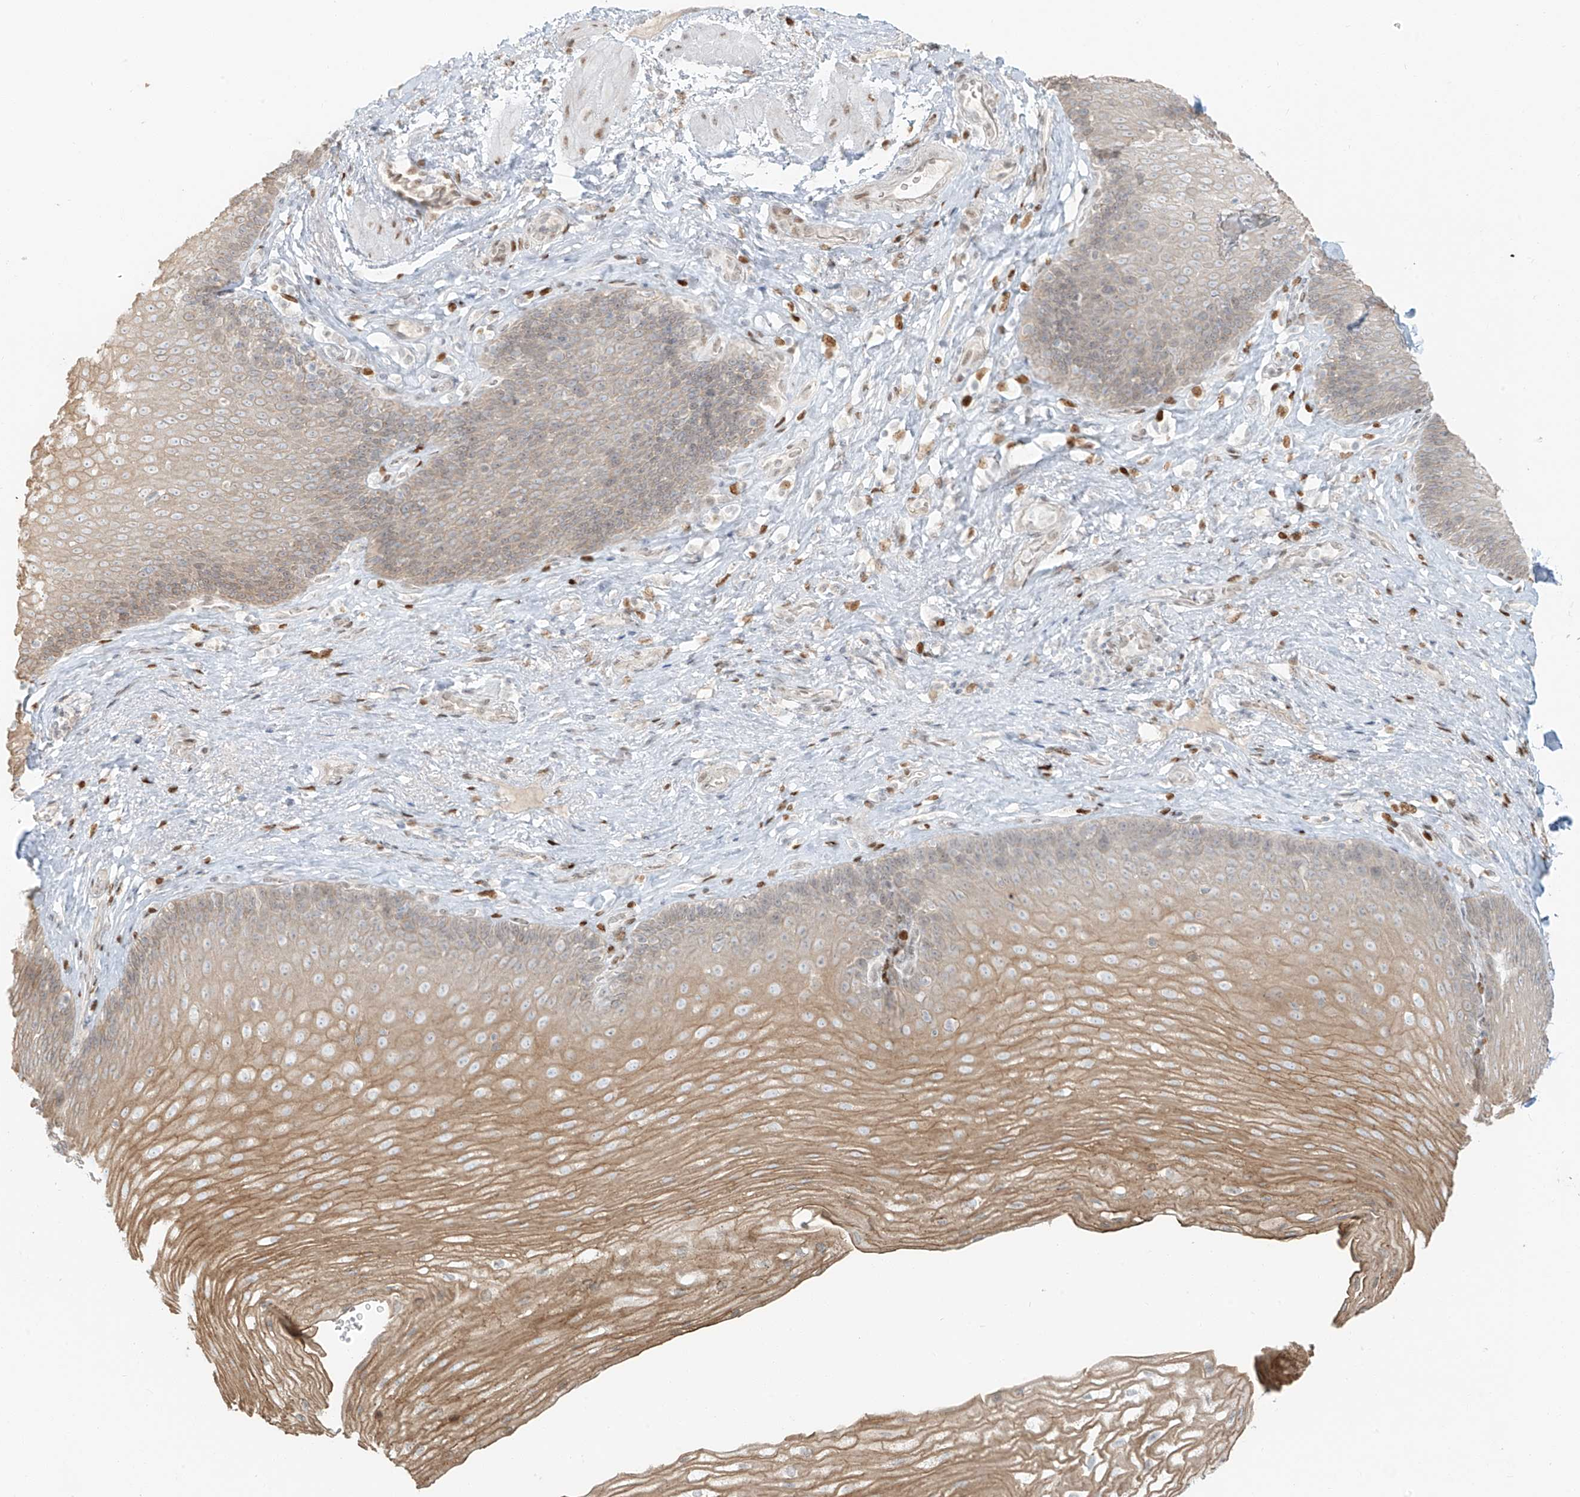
{"staining": {"intensity": "moderate", "quantity": ">75%", "location": "cytoplasmic/membranous"}, "tissue": "esophagus", "cell_type": "Squamous epithelial cells", "image_type": "normal", "snomed": [{"axis": "morphology", "description": "Normal tissue, NOS"}, {"axis": "topography", "description": "Esophagus"}], "caption": "Approximately >75% of squamous epithelial cells in normal human esophagus reveal moderate cytoplasmic/membranous protein expression as visualized by brown immunohistochemical staining.", "gene": "ZNF774", "patient": {"sex": "female", "age": 66}}